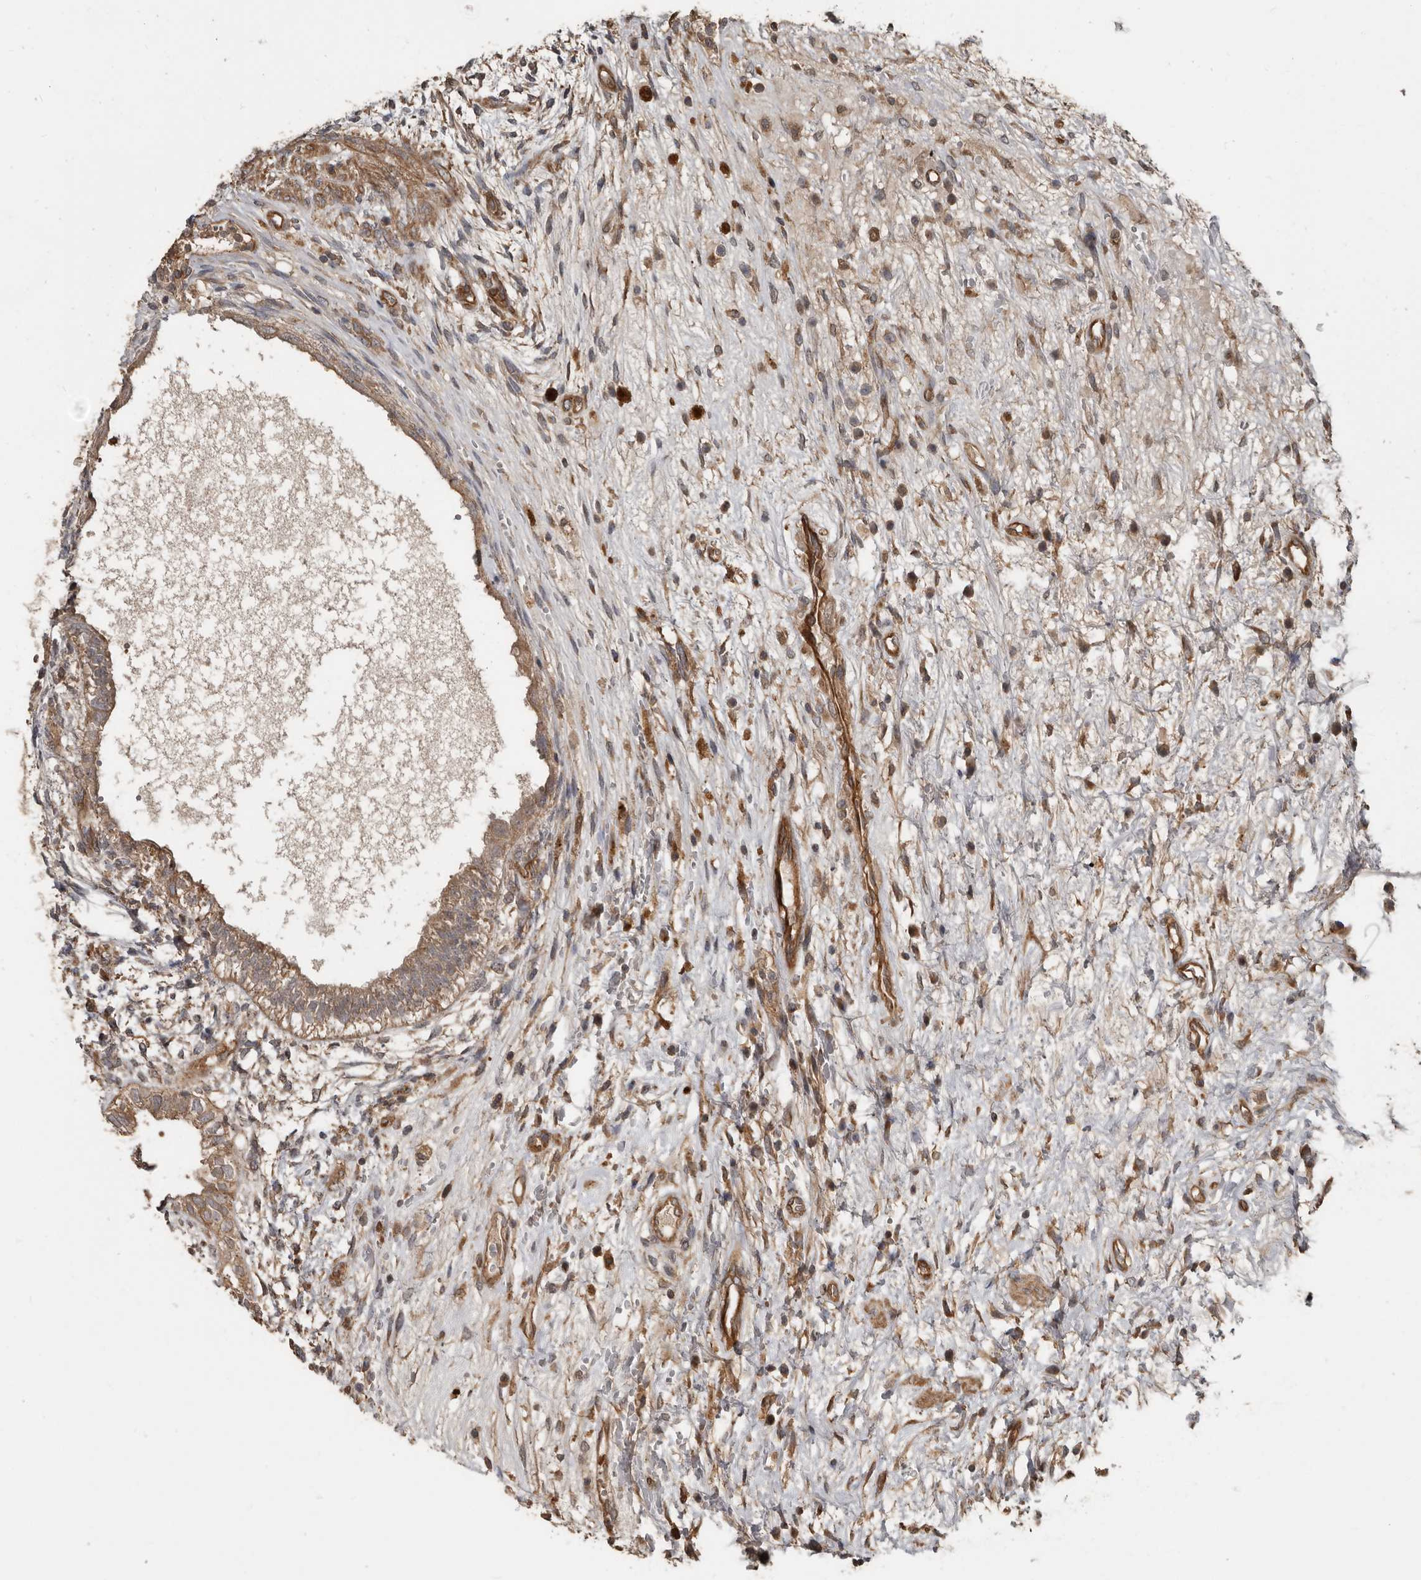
{"staining": {"intensity": "moderate", "quantity": ">75%", "location": "cytoplasmic/membranous"}, "tissue": "testis cancer", "cell_type": "Tumor cells", "image_type": "cancer", "snomed": [{"axis": "morphology", "description": "Carcinoma, Embryonal, NOS"}, {"axis": "topography", "description": "Testis"}], "caption": "Protein expression analysis of testis embryonal carcinoma demonstrates moderate cytoplasmic/membranous staining in about >75% of tumor cells.", "gene": "EXOC3L1", "patient": {"sex": "male", "age": 26}}